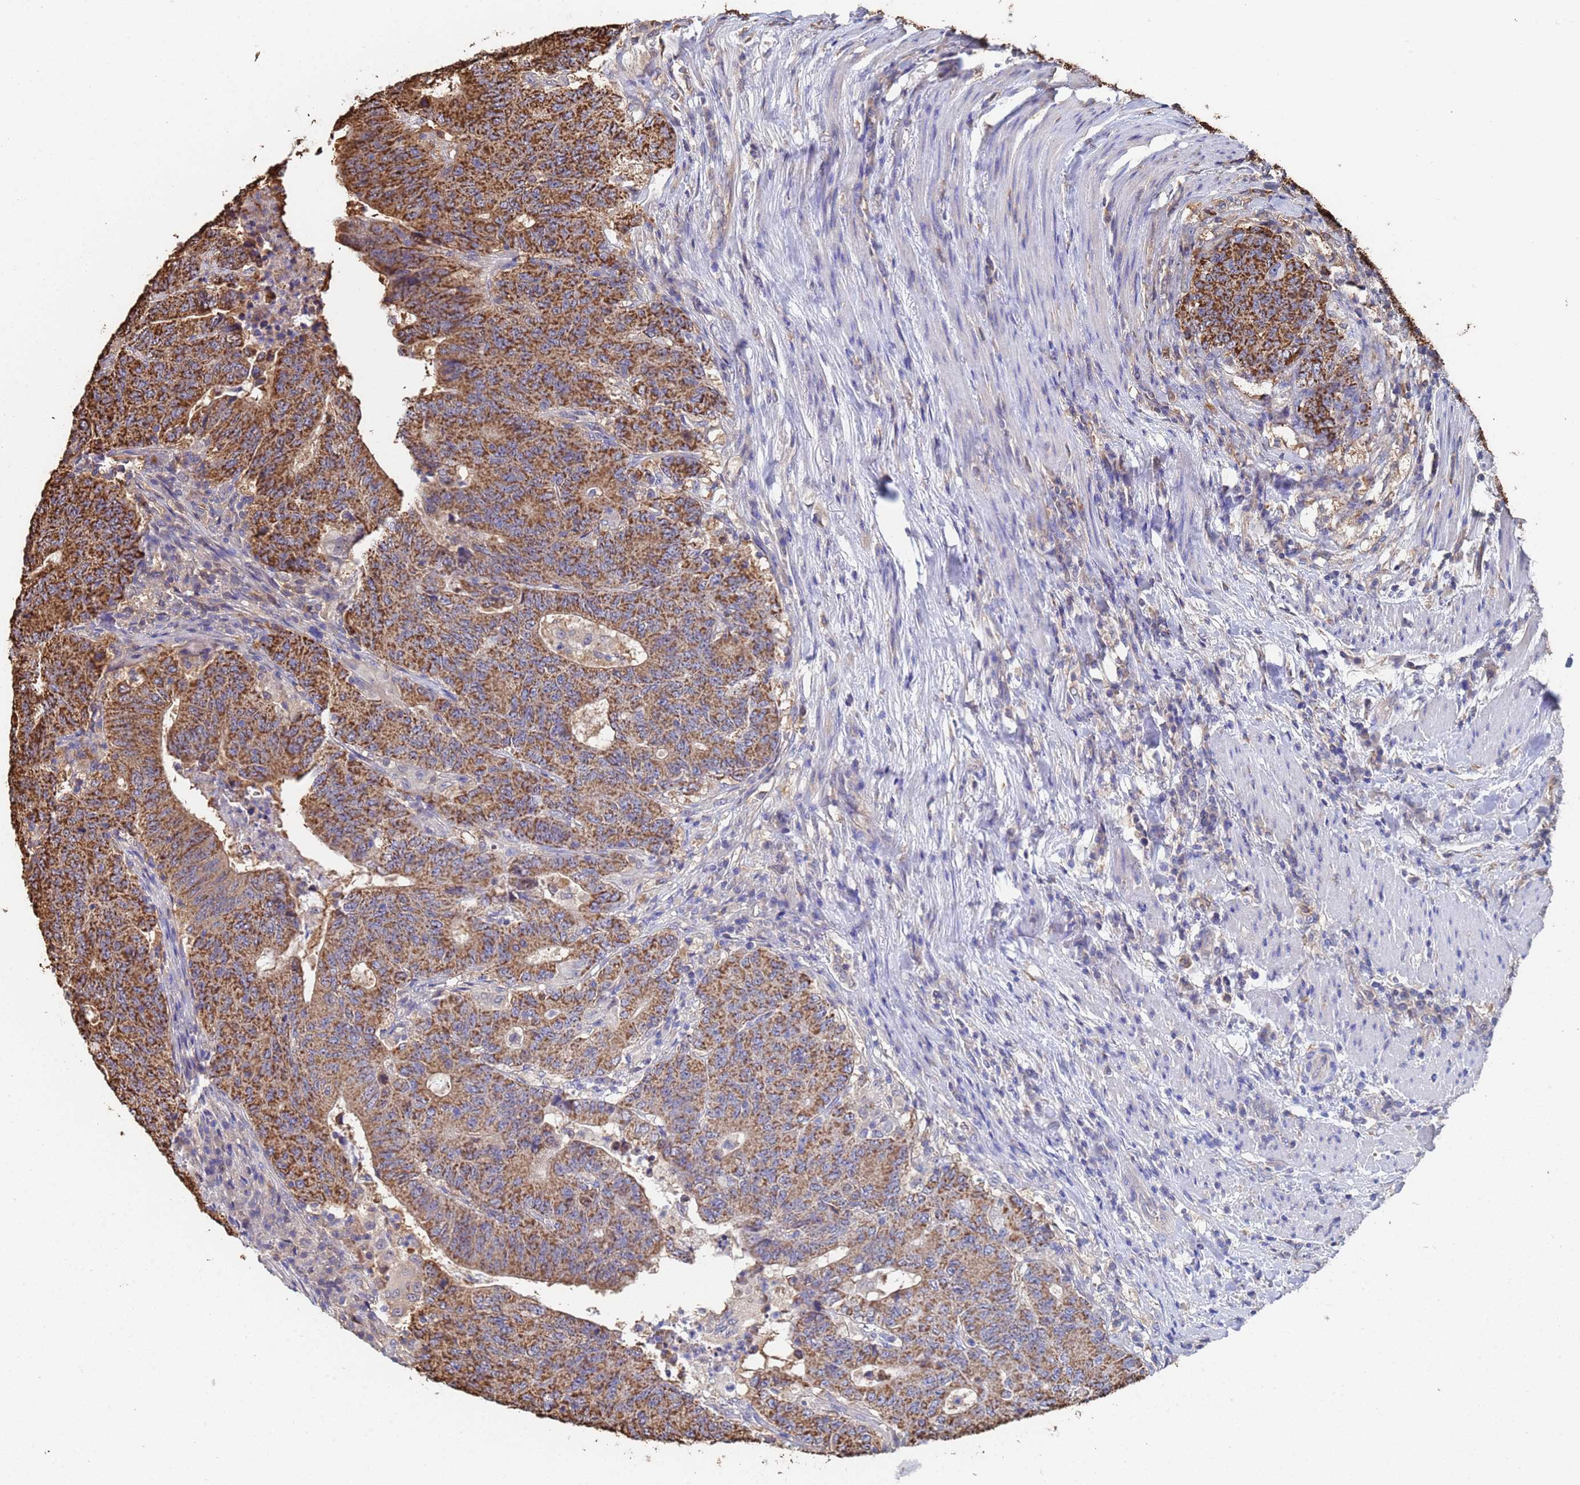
{"staining": {"intensity": "strong", "quantity": ">75%", "location": "cytoplasmic/membranous"}, "tissue": "colorectal cancer", "cell_type": "Tumor cells", "image_type": "cancer", "snomed": [{"axis": "morphology", "description": "Adenocarcinoma, NOS"}, {"axis": "topography", "description": "Colon"}], "caption": "A brown stain labels strong cytoplasmic/membranous expression of a protein in colorectal adenocarcinoma tumor cells.", "gene": "FAM25A", "patient": {"sex": "female", "age": 75}}